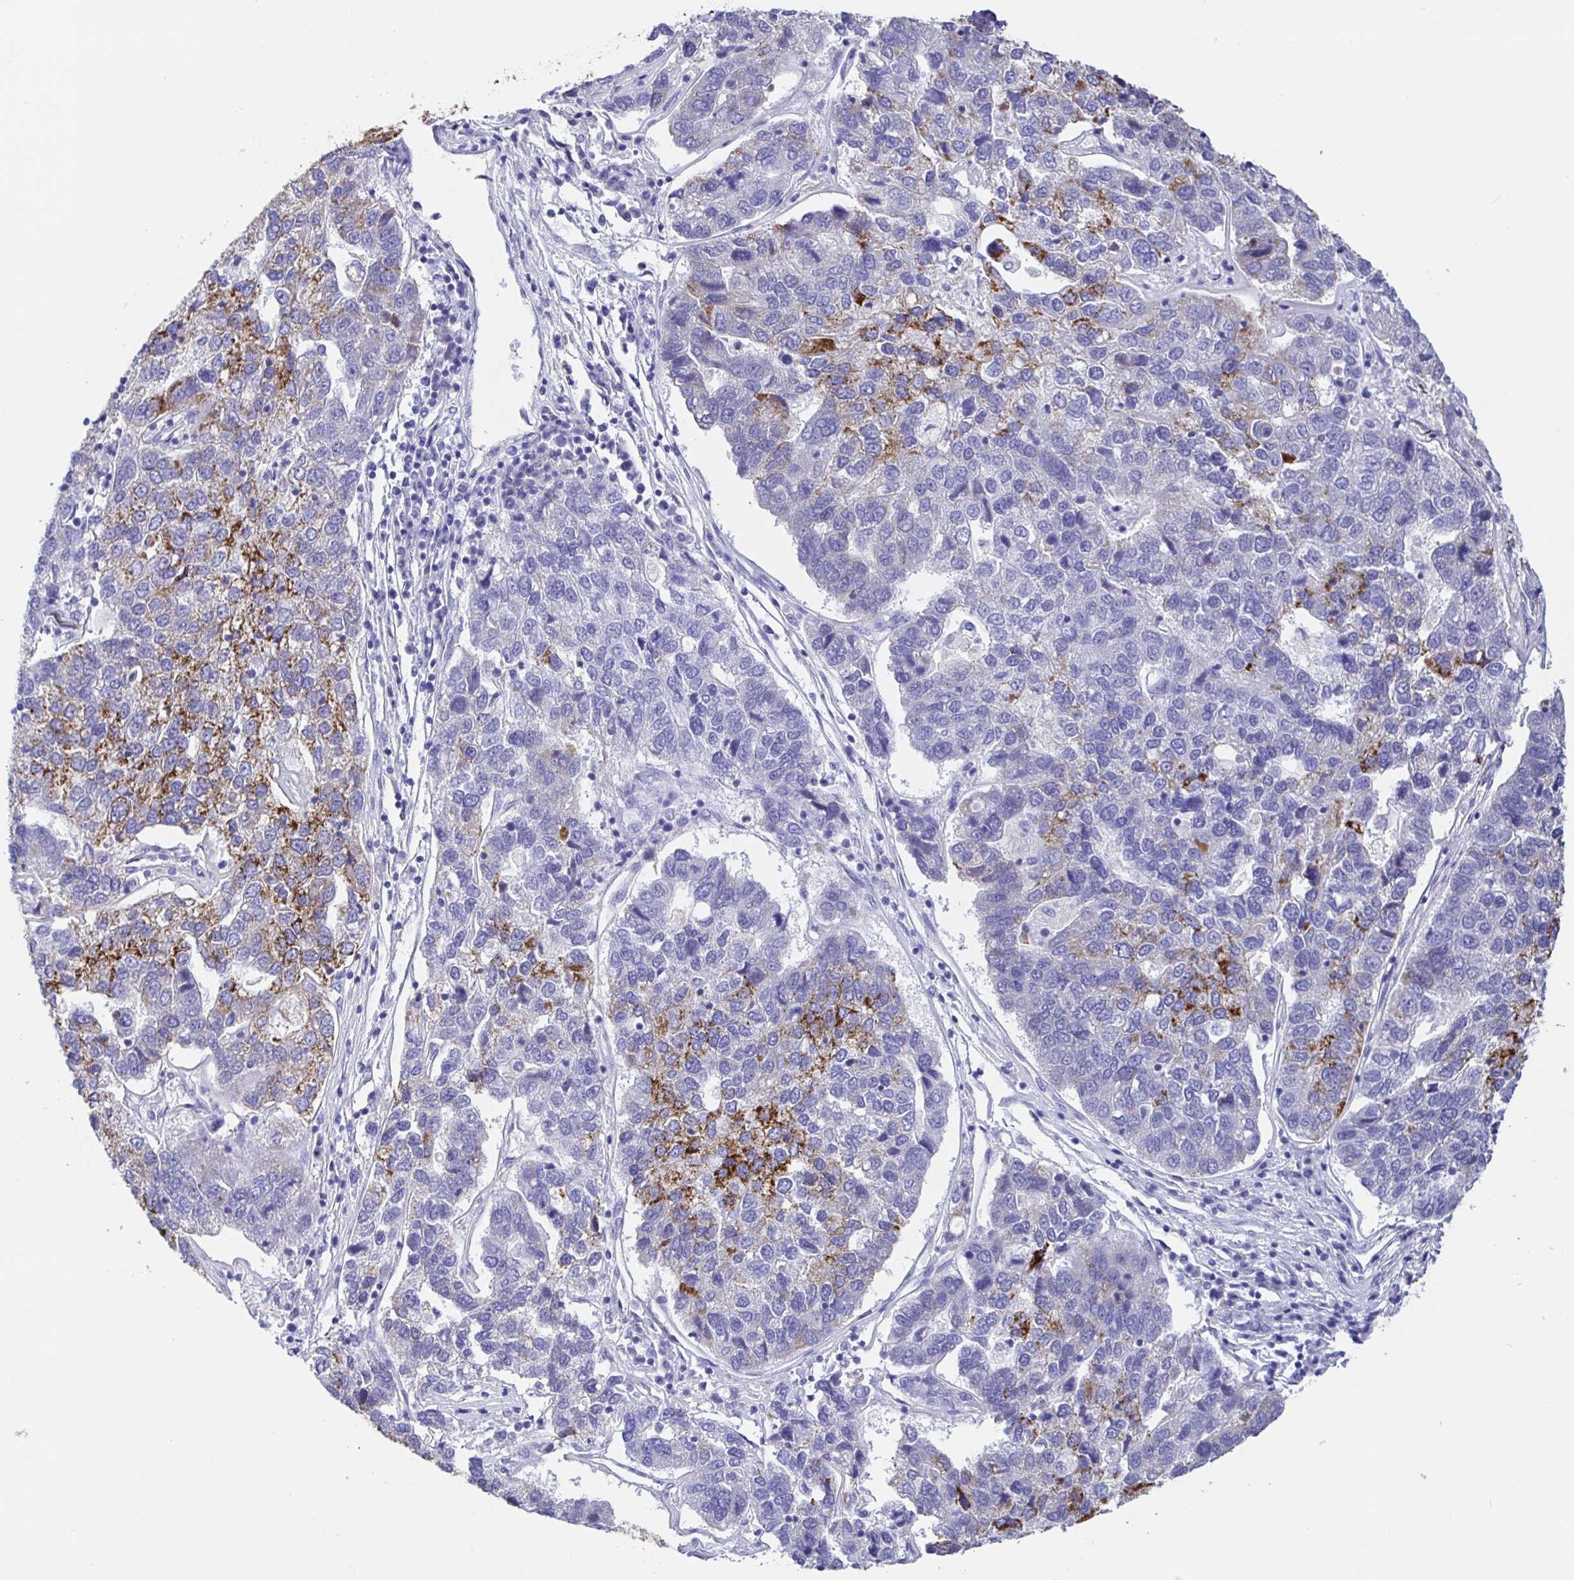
{"staining": {"intensity": "moderate", "quantity": "25%-75%", "location": "cytoplasmic/membranous"}, "tissue": "pancreatic cancer", "cell_type": "Tumor cells", "image_type": "cancer", "snomed": [{"axis": "morphology", "description": "Adenocarcinoma, NOS"}, {"axis": "topography", "description": "Pancreas"}], "caption": "DAB immunohistochemical staining of human pancreatic cancer (adenocarcinoma) exhibits moderate cytoplasmic/membranous protein positivity in about 25%-75% of tumor cells.", "gene": "MAOA", "patient": {"sex": "female", "age": 61}}